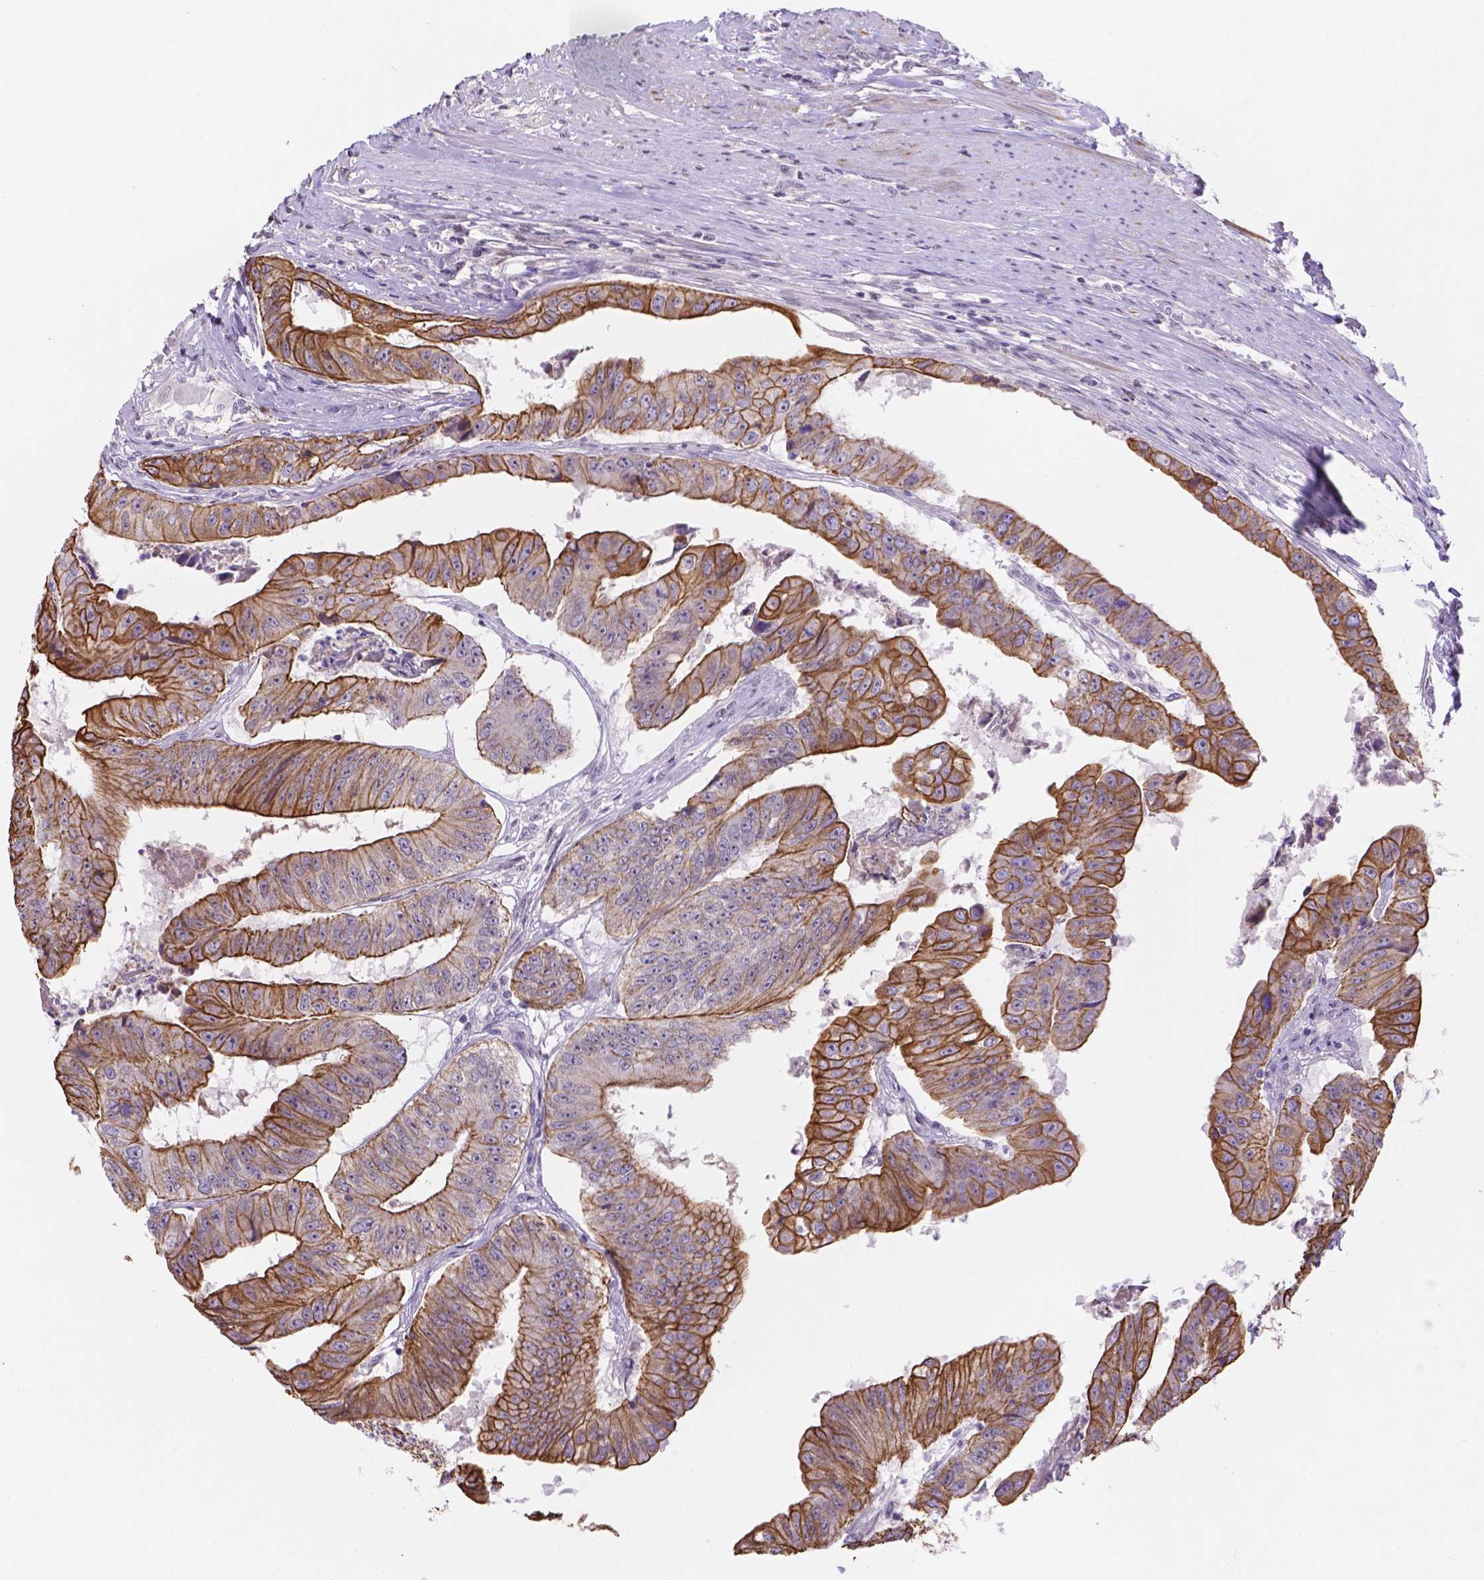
{"staining": {"intensity": "strong", "quantity": "25%-75%", "location": "cytoplasmic/membranous"}, "tissue": "colorectal cancer", "cell_type": "Tumor cells", "image_type": "cancer", "snomed": [{"axis": "morphology", "description": "Adenocarcinoma, NOS"}, {"axis": "topography", "description": "Colon"}], "caption": "Colorectal cancer (adenocarcinoma) stained with a brown dye demonstrates strong cytoplasmic/membranous positive staining in about 25%-75% of tumor cells.", "gene": "DMWD", "patient": {"sex": "female", "age": 67}}